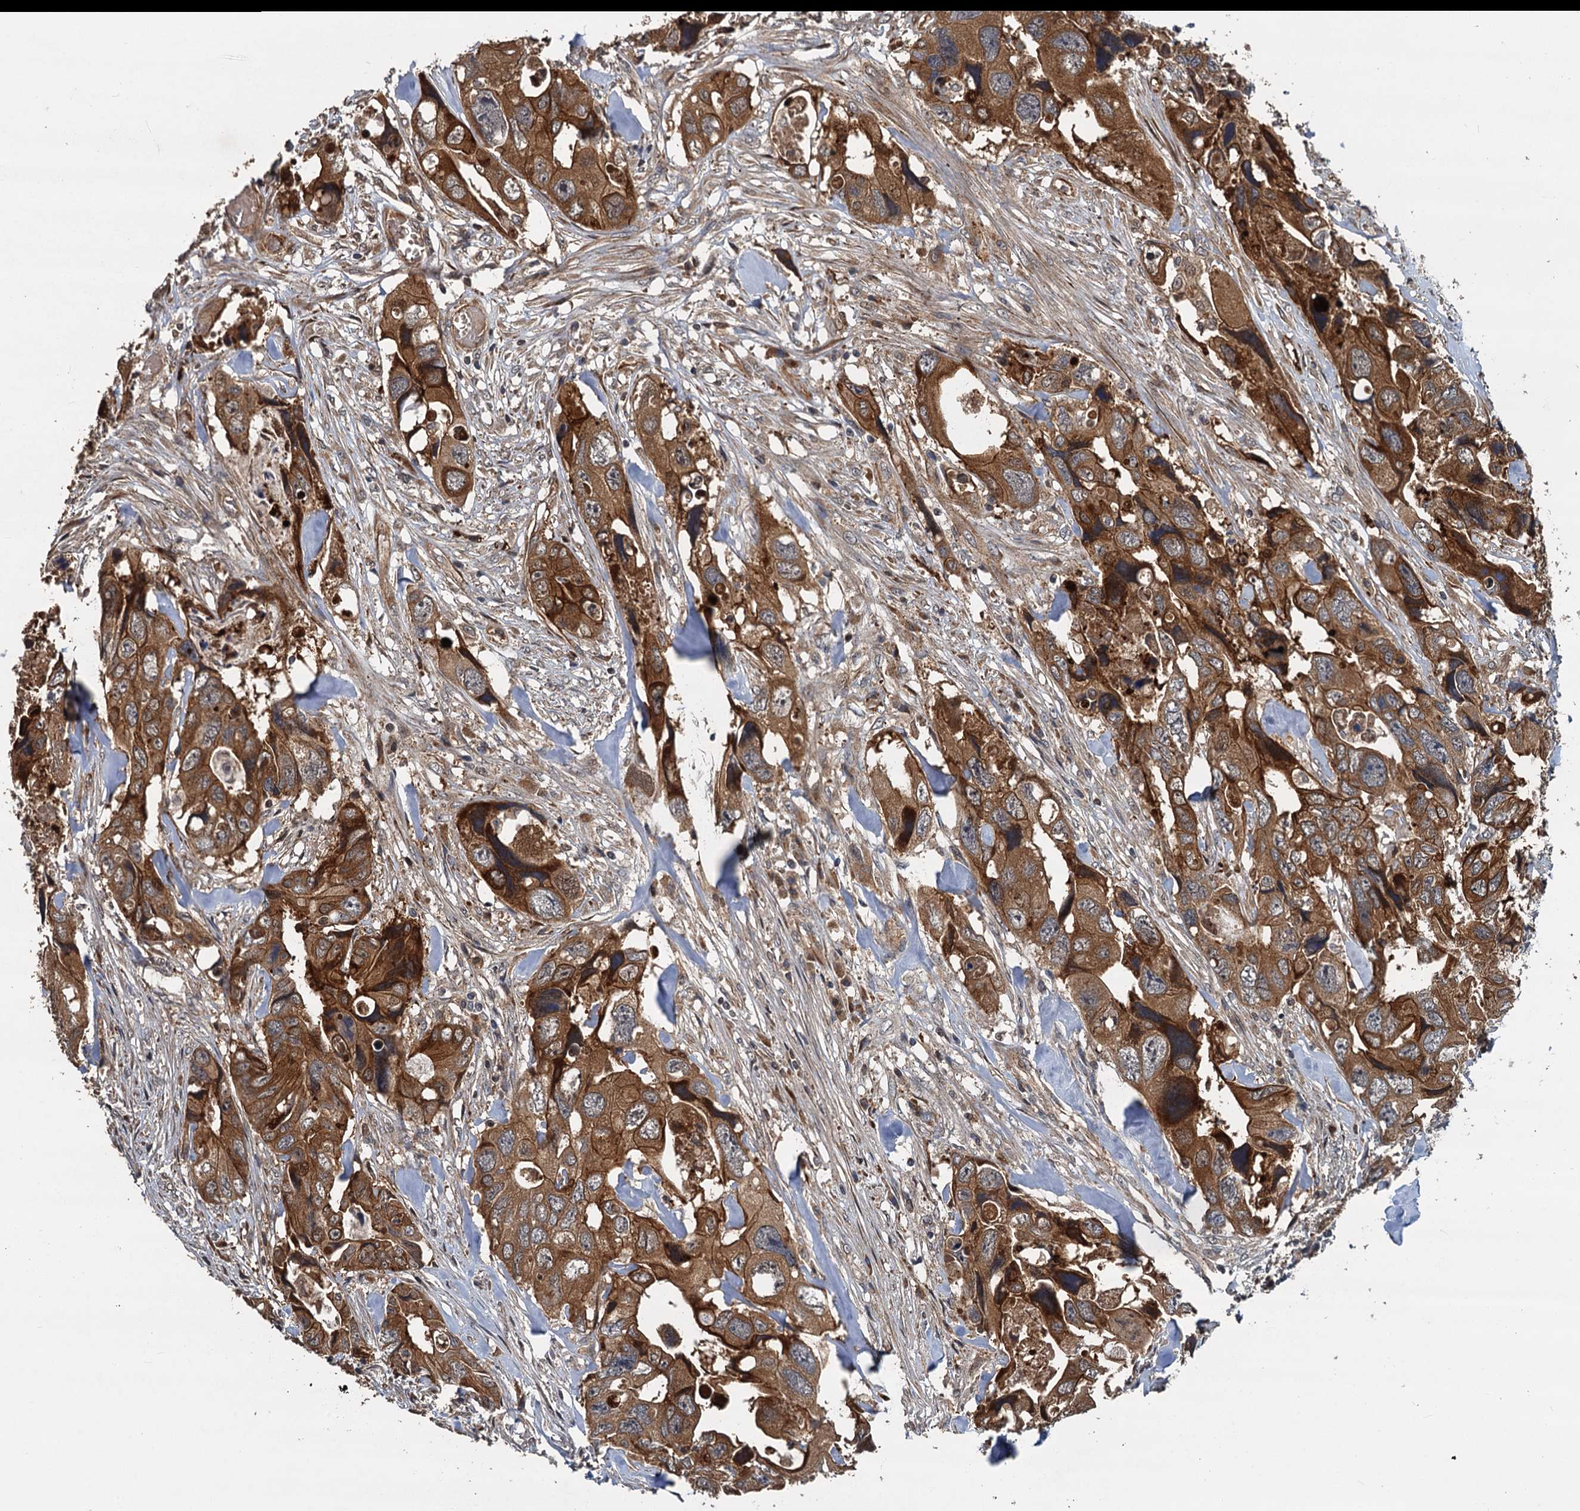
{"staining": {"intensity": "strong", "quantity": ">75%", "location": "cytoplasmic/membranous"}, "tissue": "colorectal cancer", "cell_type": "Tumor cells", "image_type": "cancer", "snomed": [{"axis": "morphology", "description": "Adenocarcinoma, NOS"}, {"axis": "topography", "description": "Rectum"}], "caption": "Strong cytoplasmic/membranous staining for a protein is appreciated in about >75% of tumor cells of colorectal cancer (adenocarcinoma) using IHC.", "gene": "LRRK2", "patient": {"sex": "male", "age": 57}}